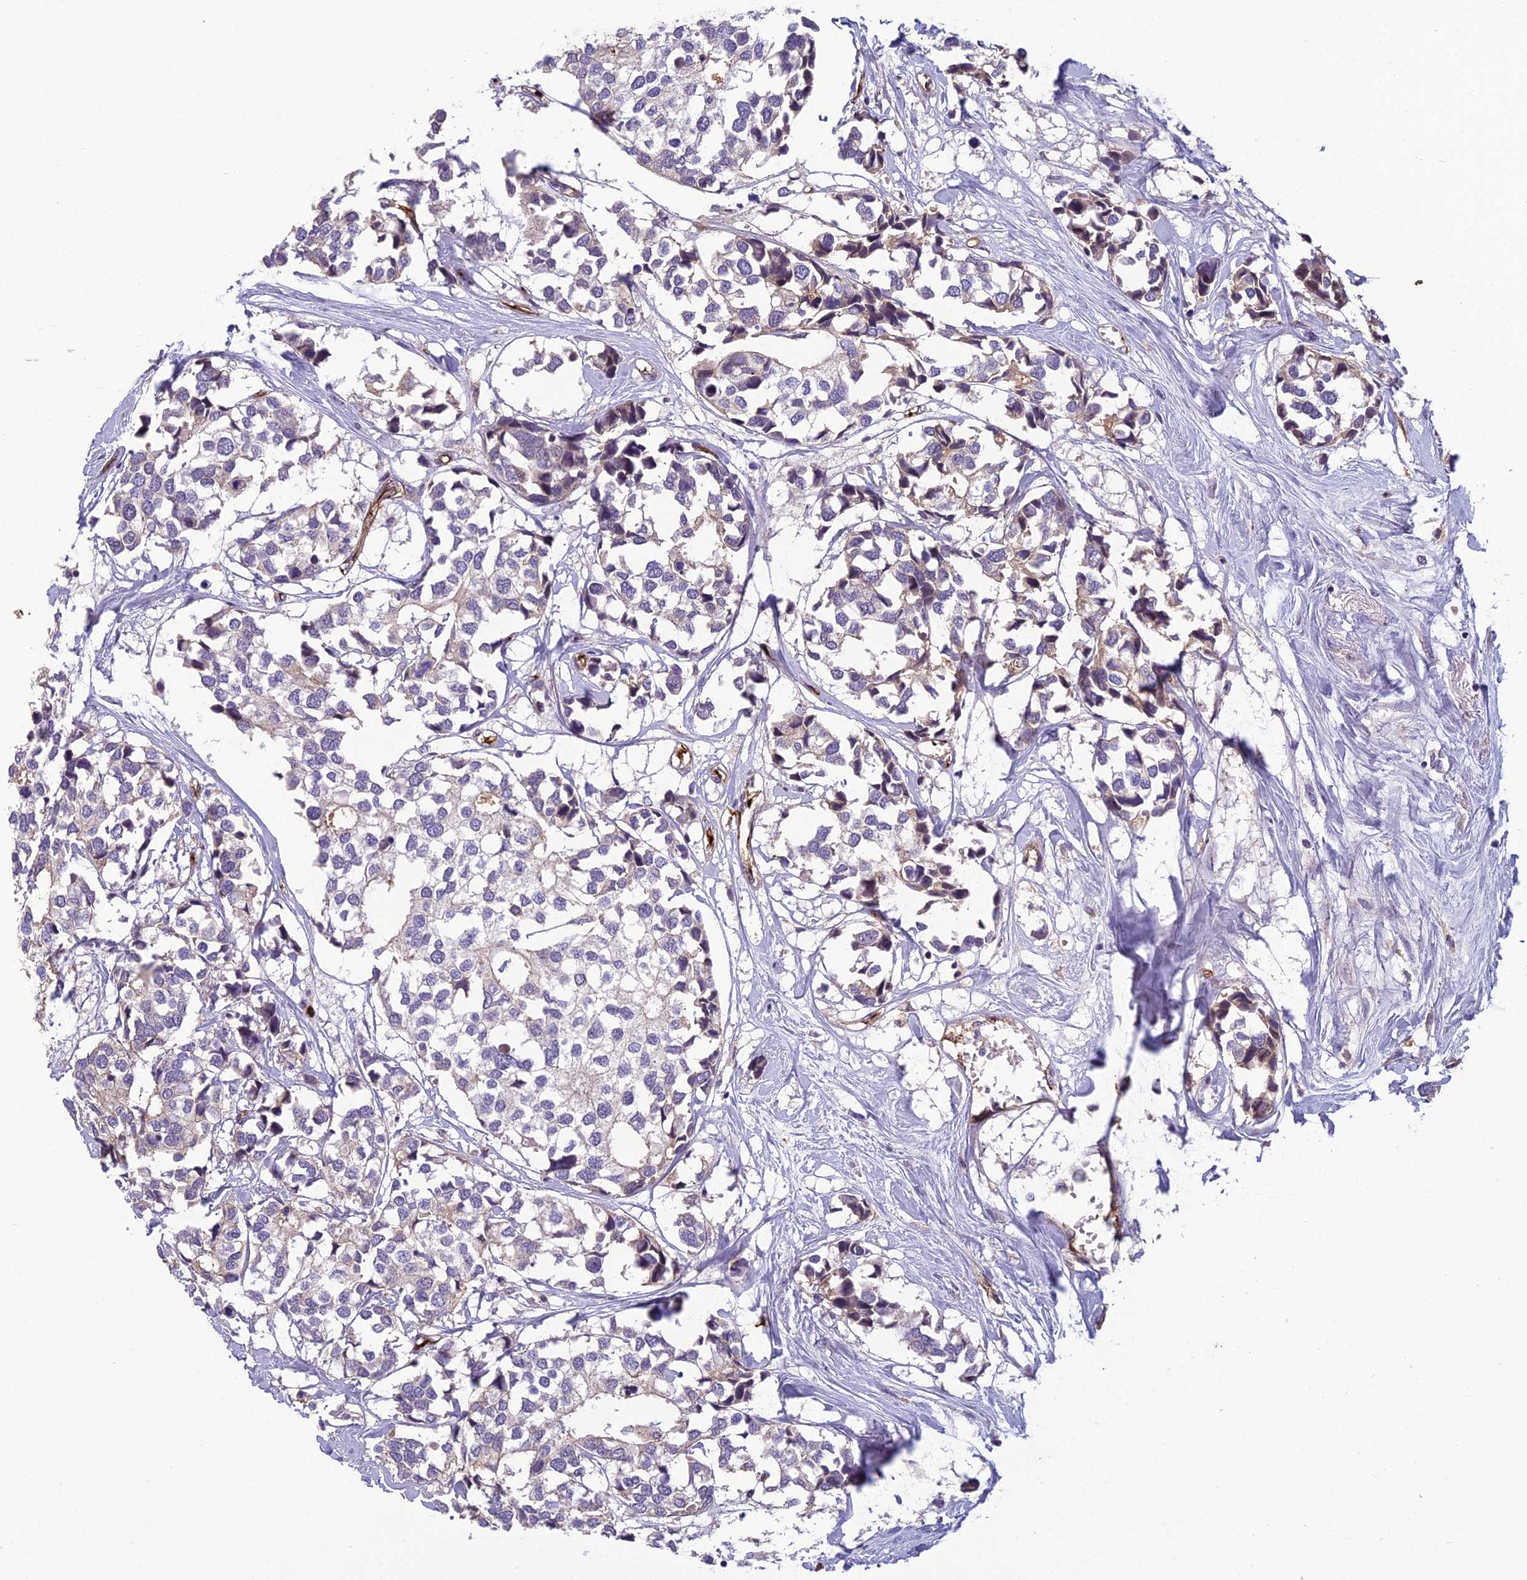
{"staining": {"intensity": "weak", "quantity": "<25%", "location": "cytoplasmic/membranous"}, "tissue": "breast cancer", "cell_type": "Tumor cells", "image_type": "cancer", "snomed": [{"axis": "morphology", "description": "Duct carcinoma"}, {"axis": "topography", "description": "Breast"}], "caption": "Breast cancer was stained to show a protein in brown. There is no significant expression in tumor cells.", "gene": "TSPAN15", "patient": {"sex": "female", "age": 83}}